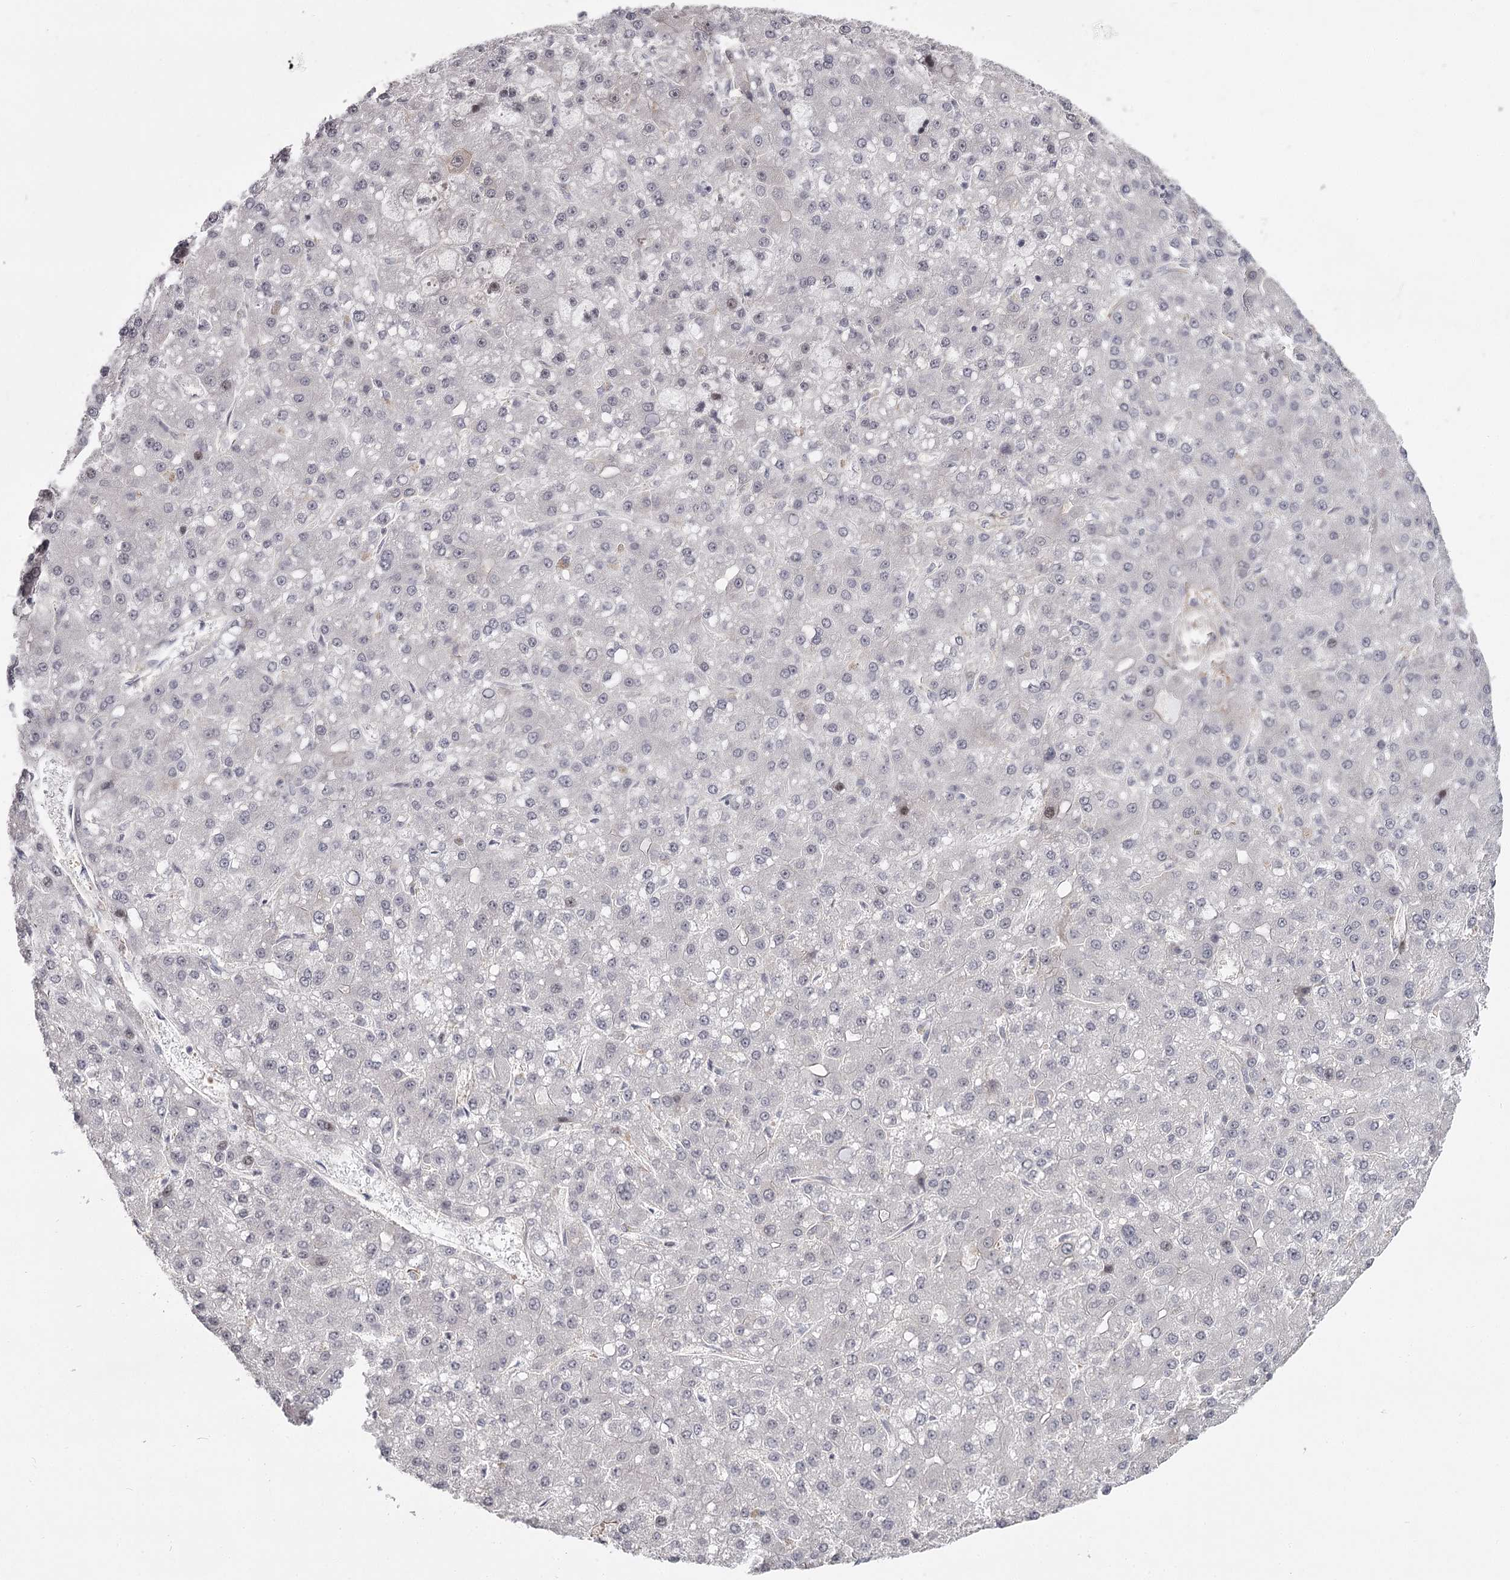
{"staining": {"intensity": "negative", "quantity": "none", "location": "none"}, "tissue": "liver cancer", "cell_type": "Tumor cells", "image_type": "cancer", "snomed": [{"axis": "morphology", "description": "Carcinoma, Hepatocellular, NOS"}, {"axis": "topography", "description": "Liver"}], "caption": "DAB immunohistochemical staining of human liver cancer (hepatocellular carcinoma) shows no significant staining in tumor cells.", "gene": "CCNG2", "patient": {"sex": "male", "age": 67}}